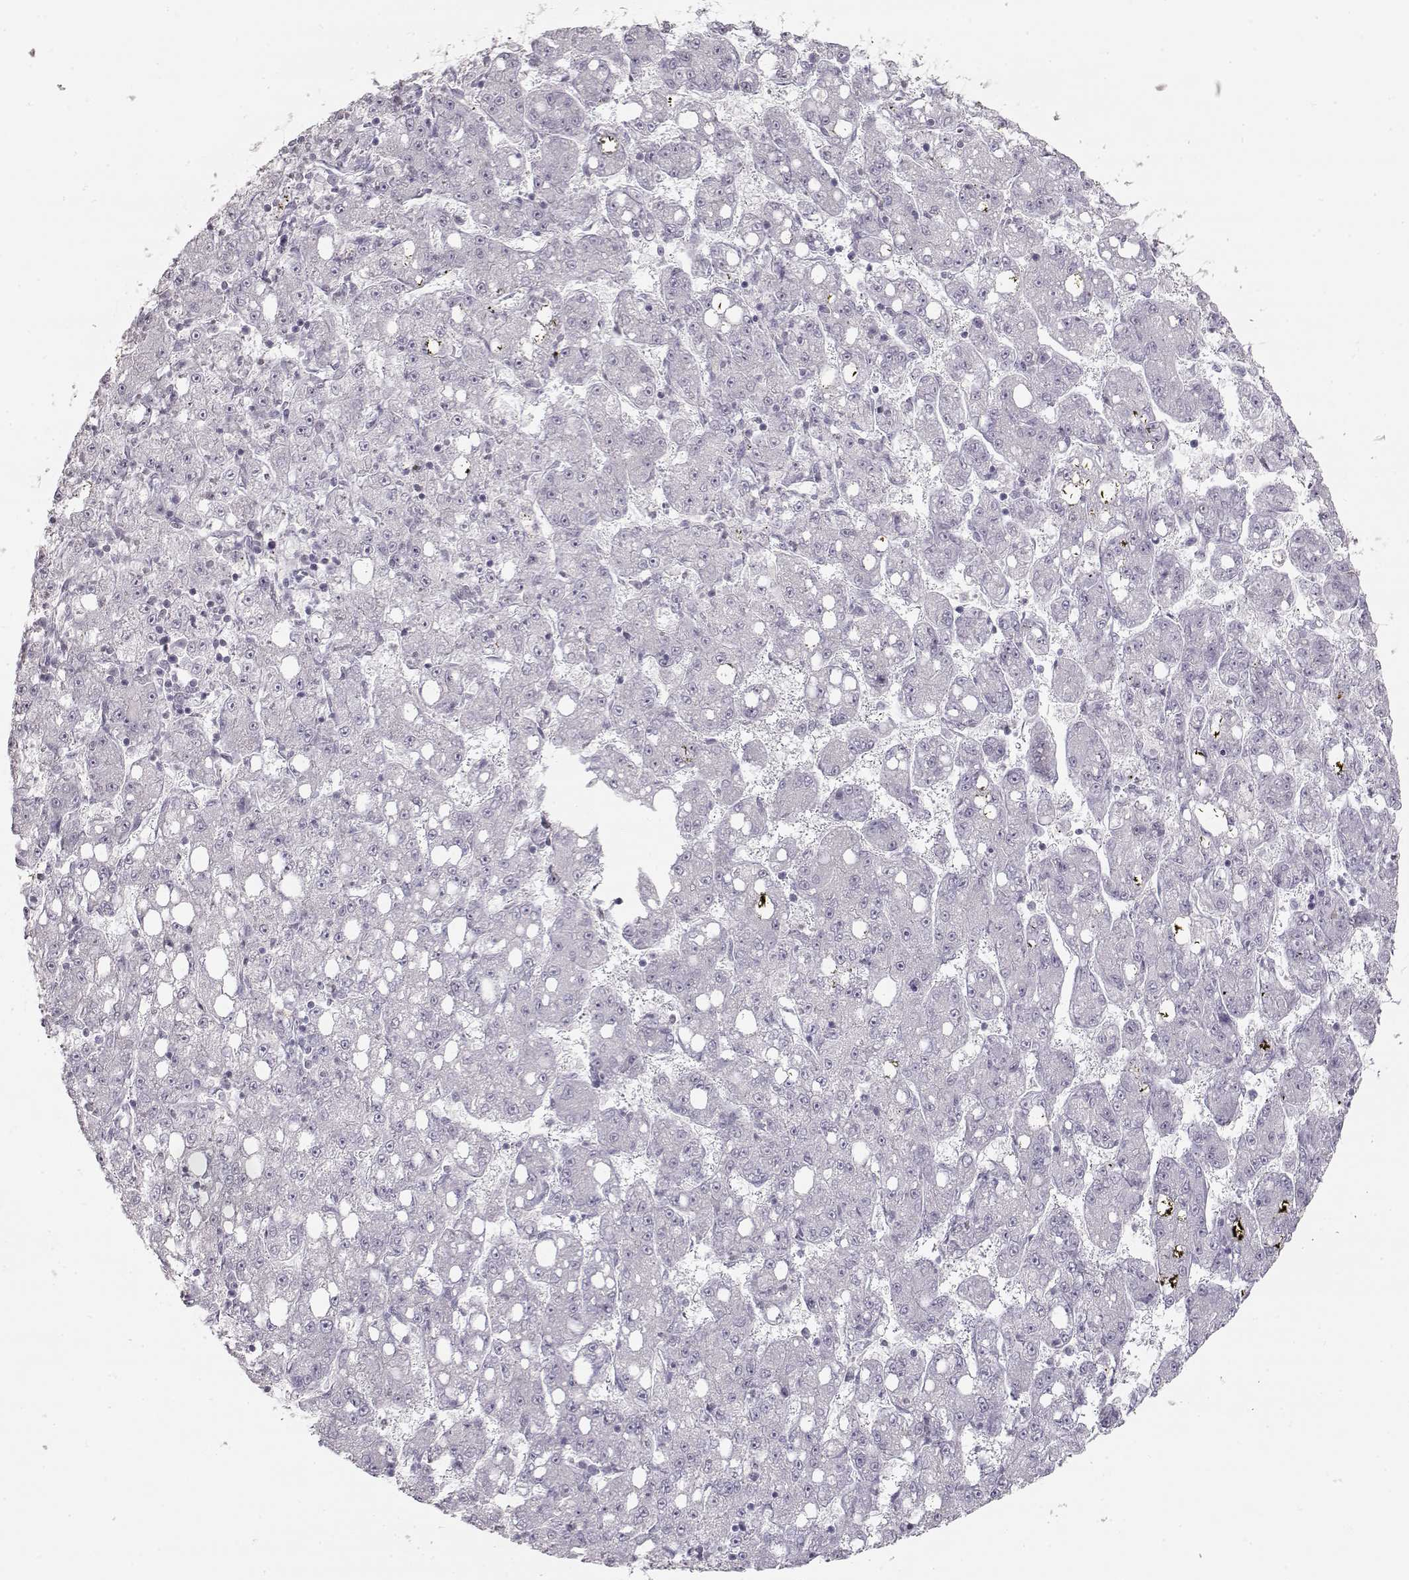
{"staining": {"intensity": "negative", "quantity": "none", "location": "none"}, "tissue": "liver cancer", "cell_type": "Tumor cells", "image_type": "cancer", "snomed": [{"axis": "morphology", "description": "Carcinoma, Hepatocellular, NOS"}, {"axis": "topography", "description": "Liver"}], "caption": "Human liver cancer (hepatocellular carcinoma) stained for a protein using immunohistochemistry shows no positivity in tumor cells.", "gene": "S100B", "patient": {"sex": "female", "age": 65}}